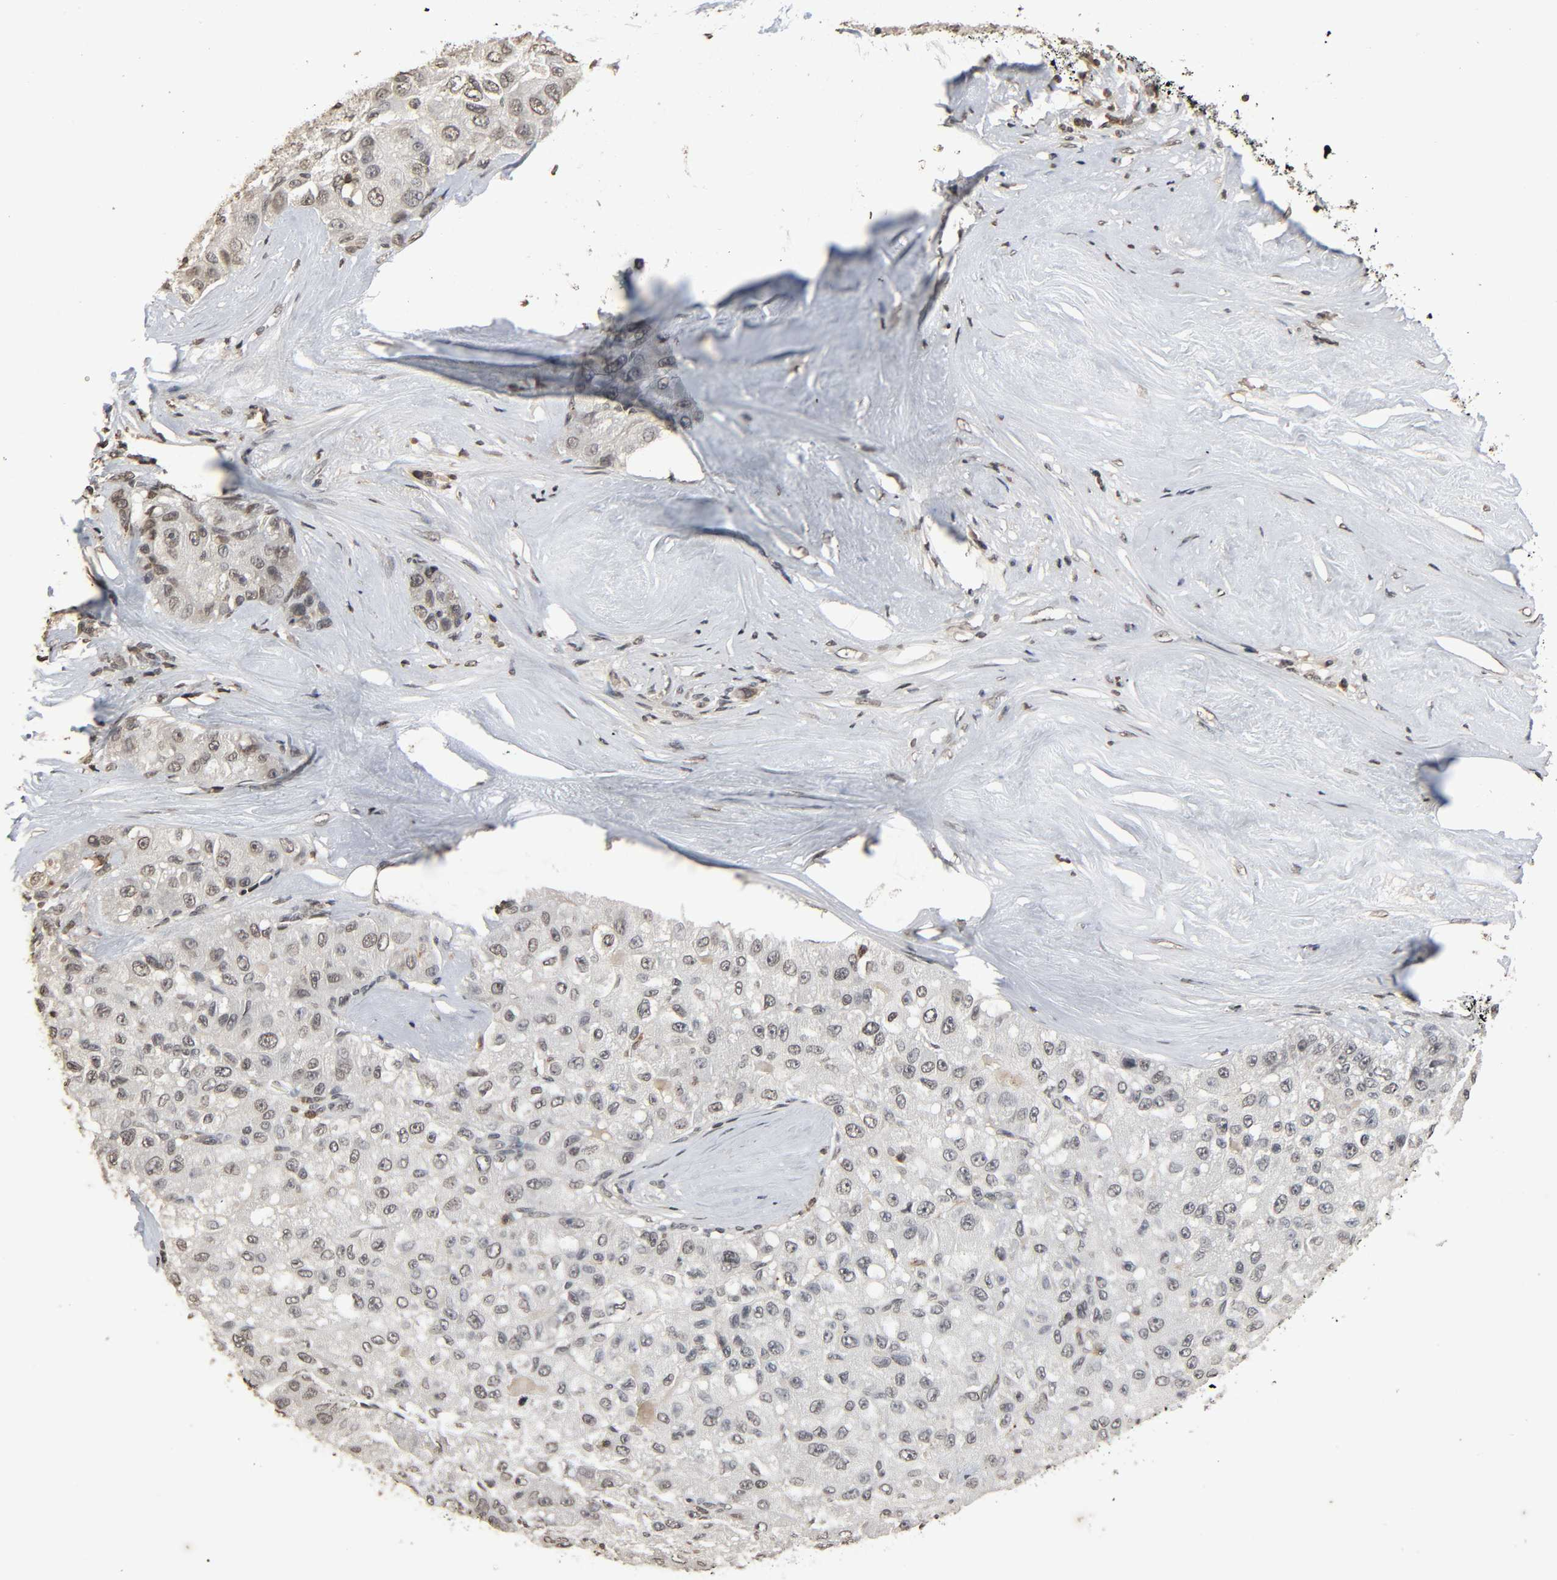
{"staining": {"intensity": "negative", "quantity": "none", "location": "none"}, "tissue": "liver cancer", "cell_type": "Tumor cells", "image_type": "cancer", "snomed": [{"axis": "morphology", "description": "Carcinoma, Hepatocellular, NOS"}, {"axis": "topography", "description": "Liver"}], "caption": "Human liver hepatocellular carcinoma stained for a protein using immunohistochemistry (IHC) shows no positivity in tumor cells.", "gene": "STK4", "patient": {"sex": "male", "age": 80}}